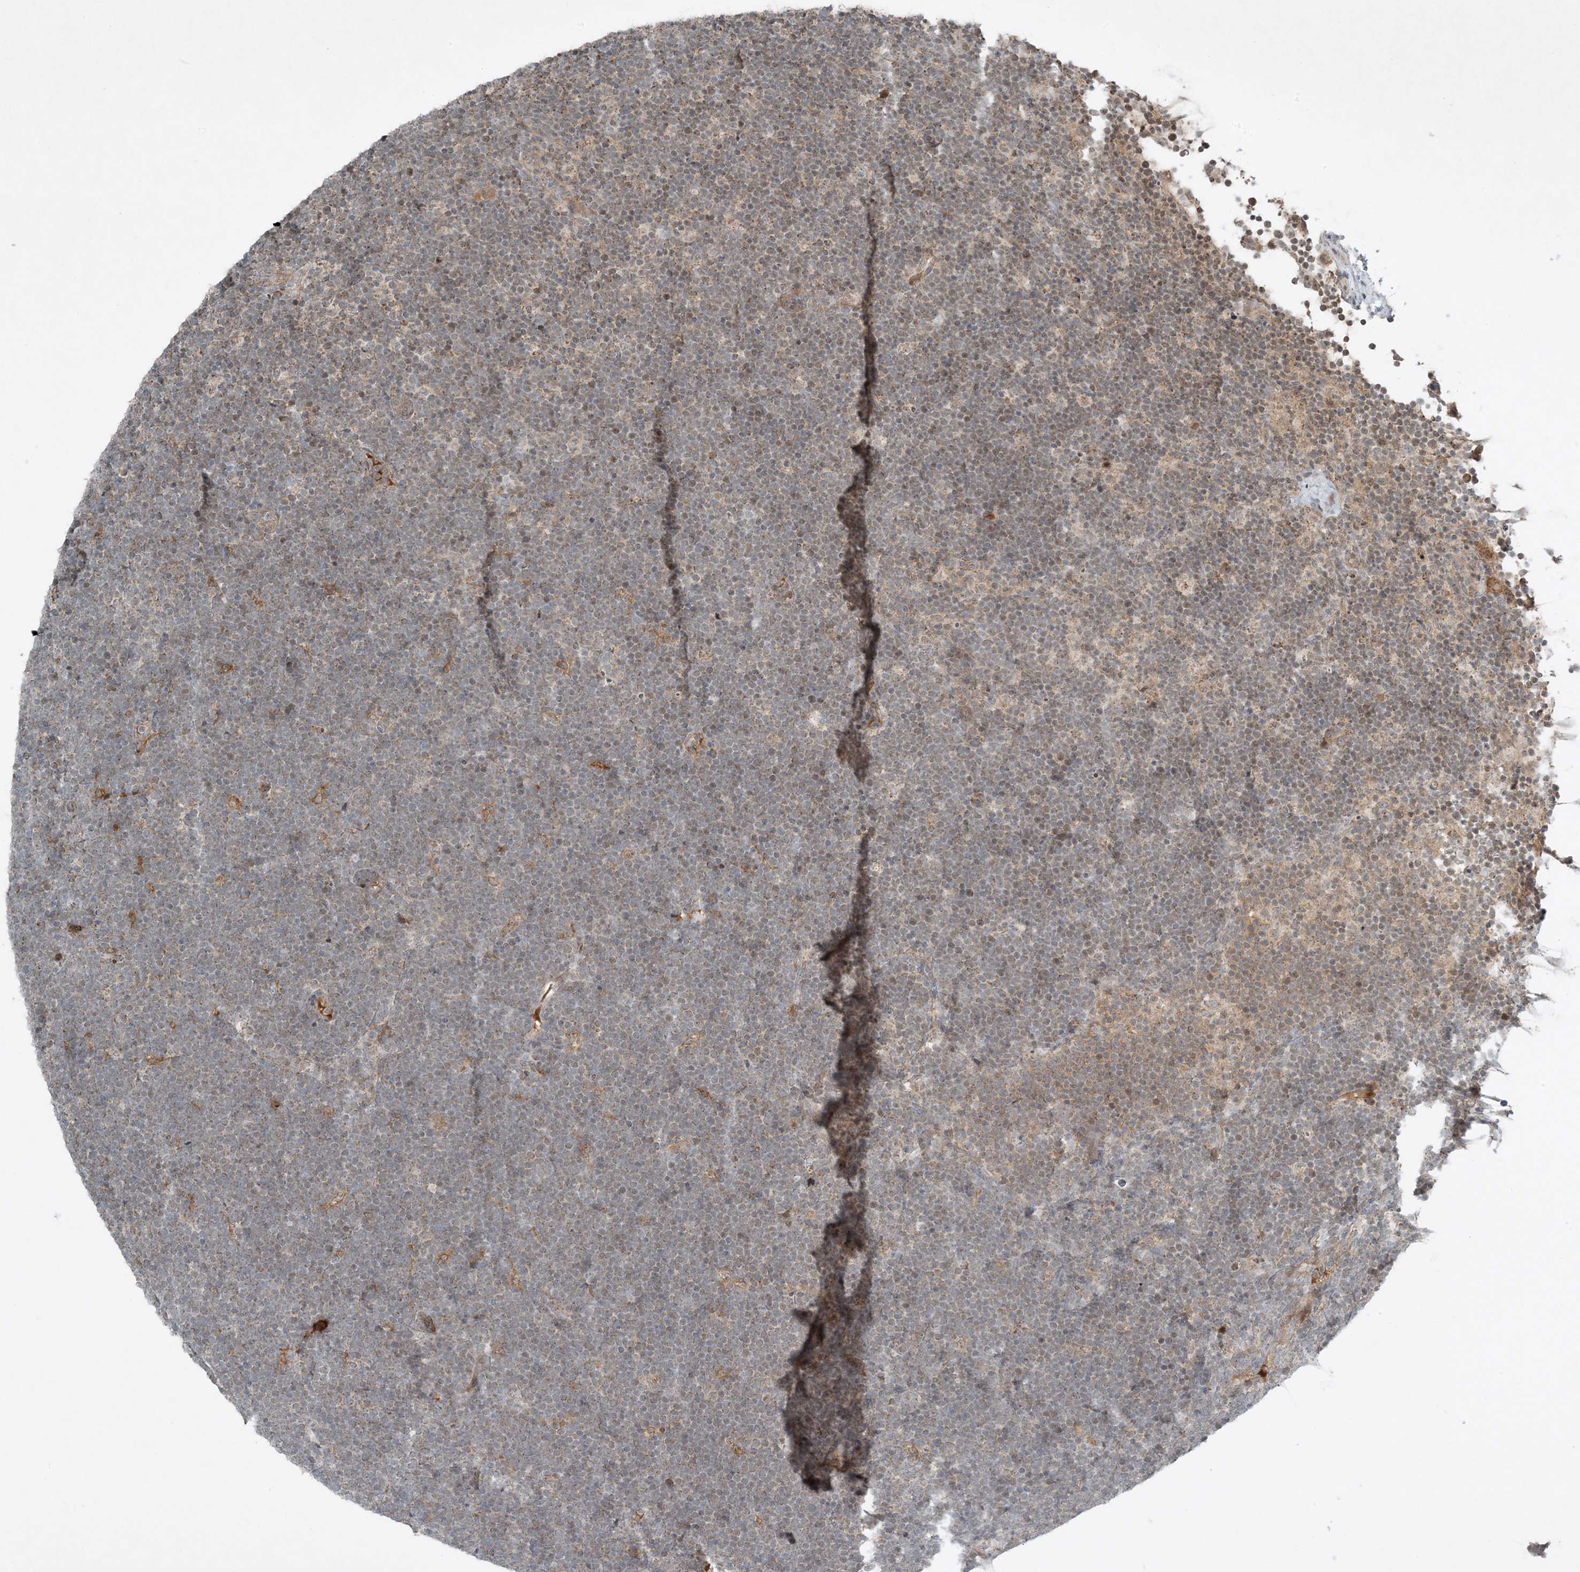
{"staining": {"intensity": "weak", "quantity": ">75%", "location": "cytoplasmic/membranous"}, "tissue": "lymphoma", "cell_type": "Tumor cells", "image_type": "cancer", "snomed": [{"axis": "morphology", "description": "Malignant lymphoma, non-Hodgkin's type, High grade"}, {"axis": "topography", "description": "Lymph node"}], "caption": "Immunohistochemical staining of lymphoma shows weak cytoplasmic/membranous protein positivity in approximately >75% of tumor cells. The staining was performed using DAB (3,3'-diaminobenzidine) to visualize the protein expression in brown, while the nuclei were stained in blue with hematoxylin (Magnification: 20x).", "gene": "MITD1", "patient": {"sex": "male", "age": 13}}